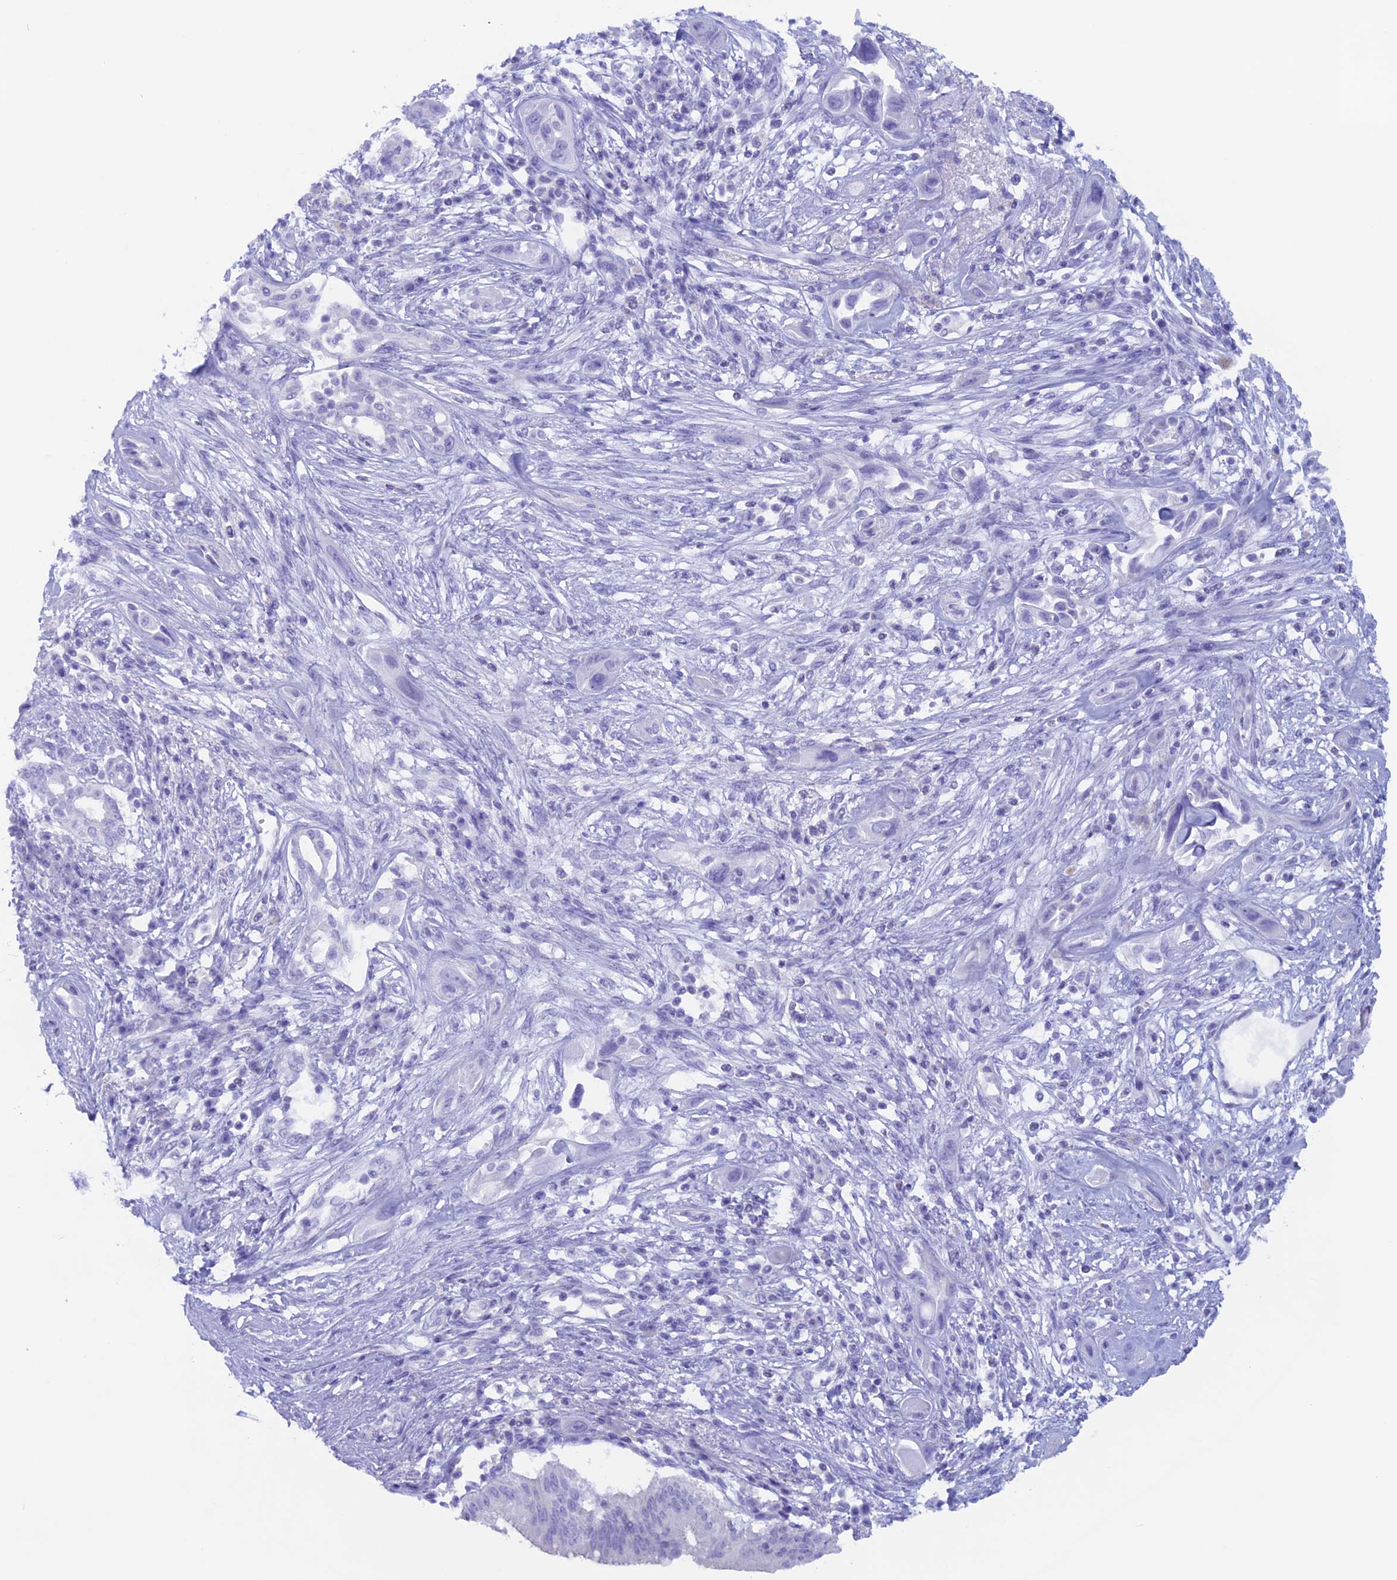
{"staining": {"intensity": "negative", "quantity": "none", "location": "none"}, "tissue": "pancreatic cancer", "cell_type": "Tumor cells", "image_type": "cancer", "snomed": [{"axis": "morphology", "description": "Adenocarcinoma, NOS"}, {"axis": "topography", "description": "Pancreas"}], "caption": "A high-resolution photomicrograph shows immunohistochemistry (IHC) staining of pancreatic cancer (adenocarcinoma), which exhibits no significant staining in tumor cells. (Stains: DAB (3,3'-diaminobenzidine) immunohistochemistry with hematoxylin counter stain, Microscopy: brightfield microscopy at high magnification).", "gene": "RP1", "patient": {"sex": "male", "age": 68}}